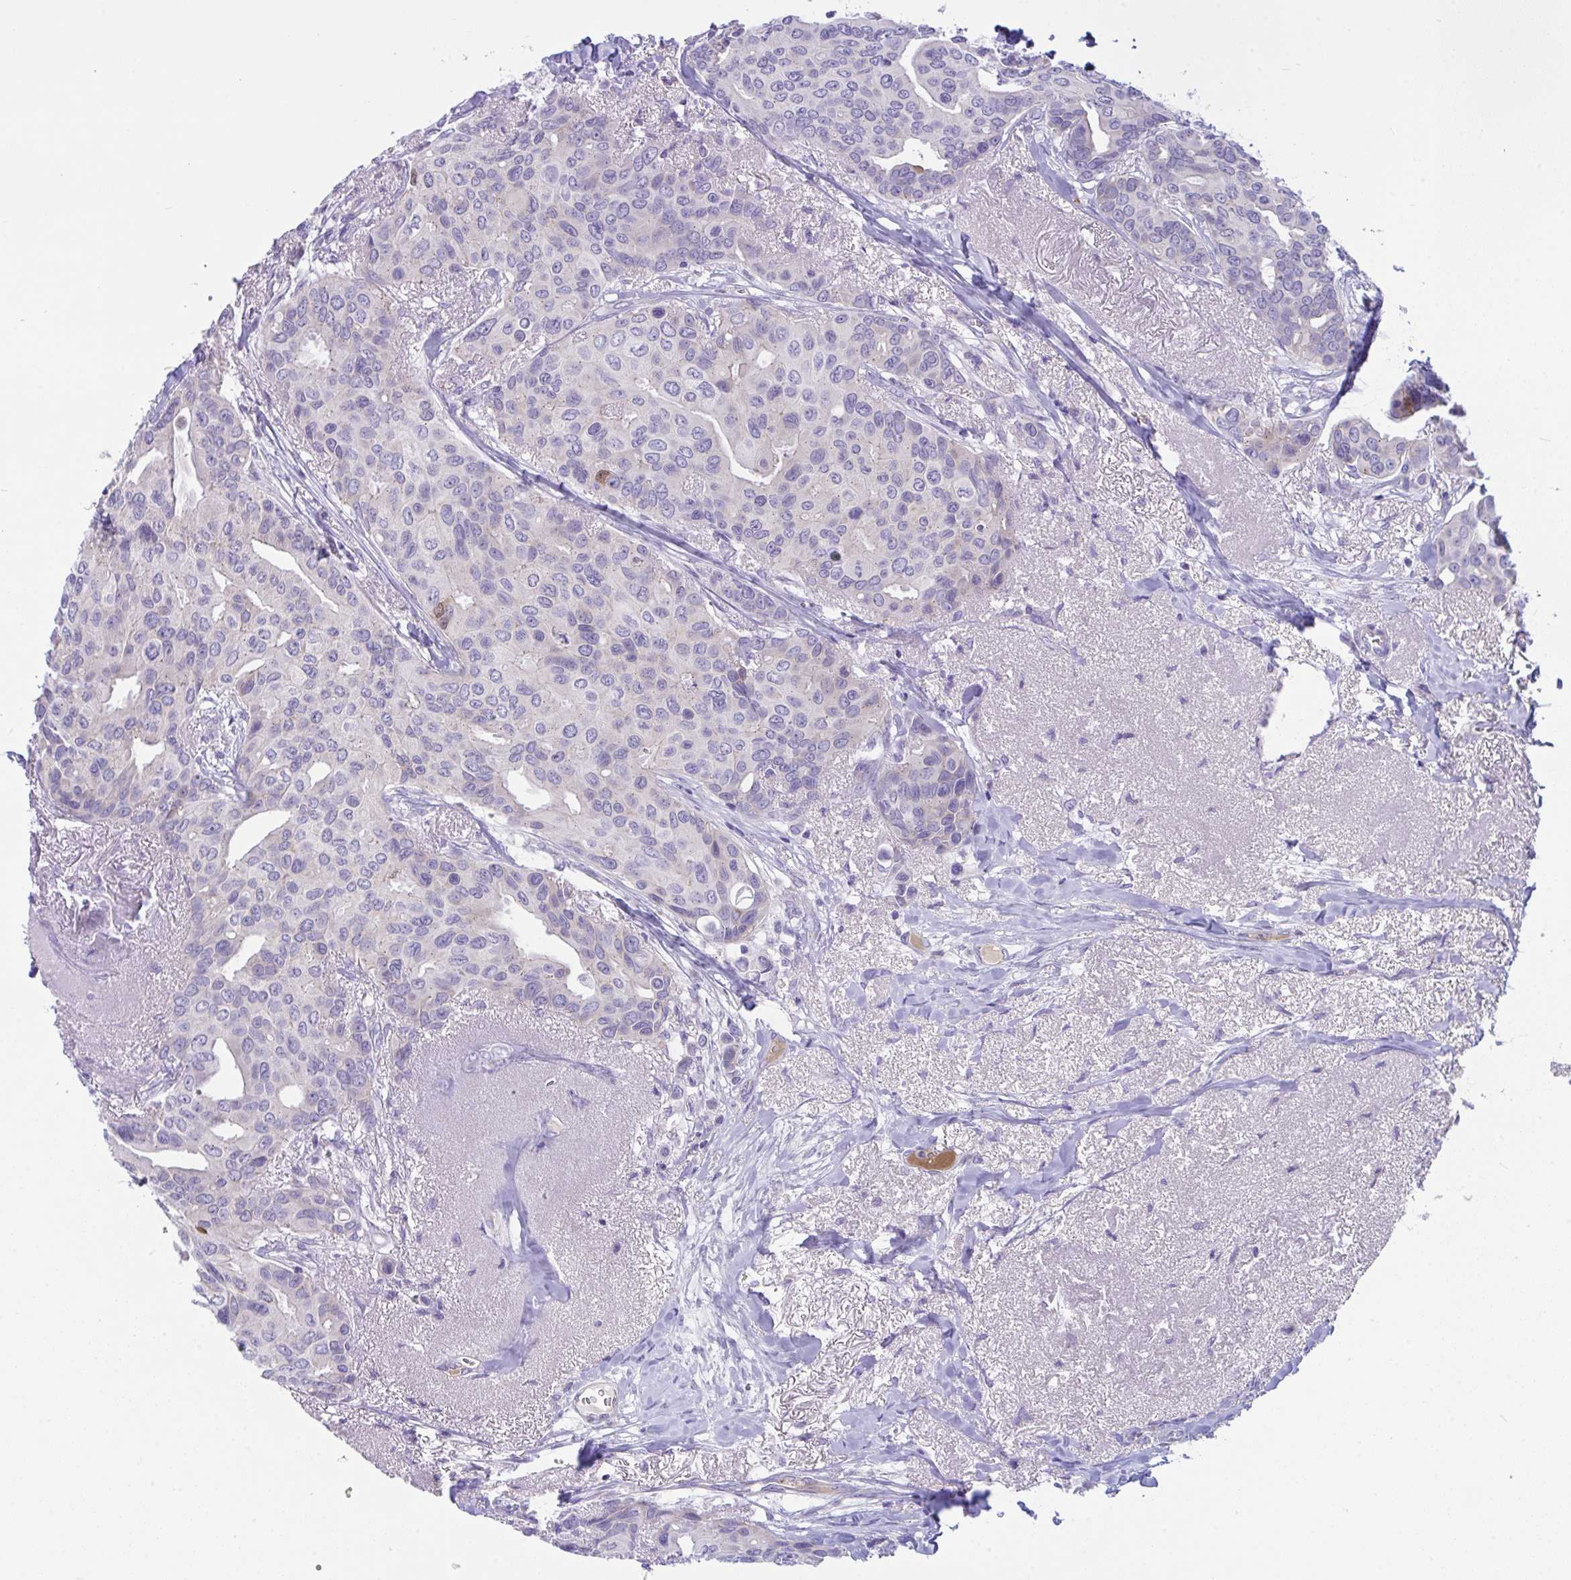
{"staining": {"intensity": "moderate", "quantity": "<25%", "location": "cytoplasmic/membranous"}, "tissue": "breast cancer", "cell_type": "Tumor cells", "image_type": "cancer", "snomed": [{"axis": "morphology", "description": "Duct carcinoma"}, {"axis": "topography", "description": "Breast"}], "caption": "Human breast cancer stained with a brown dye demonstrates moderate cytoplasmic/membranous positive expression in about <25% of tumor cells.", "gene": "PLA2G12B", "patient": {"sex": "female", "age": 54}}